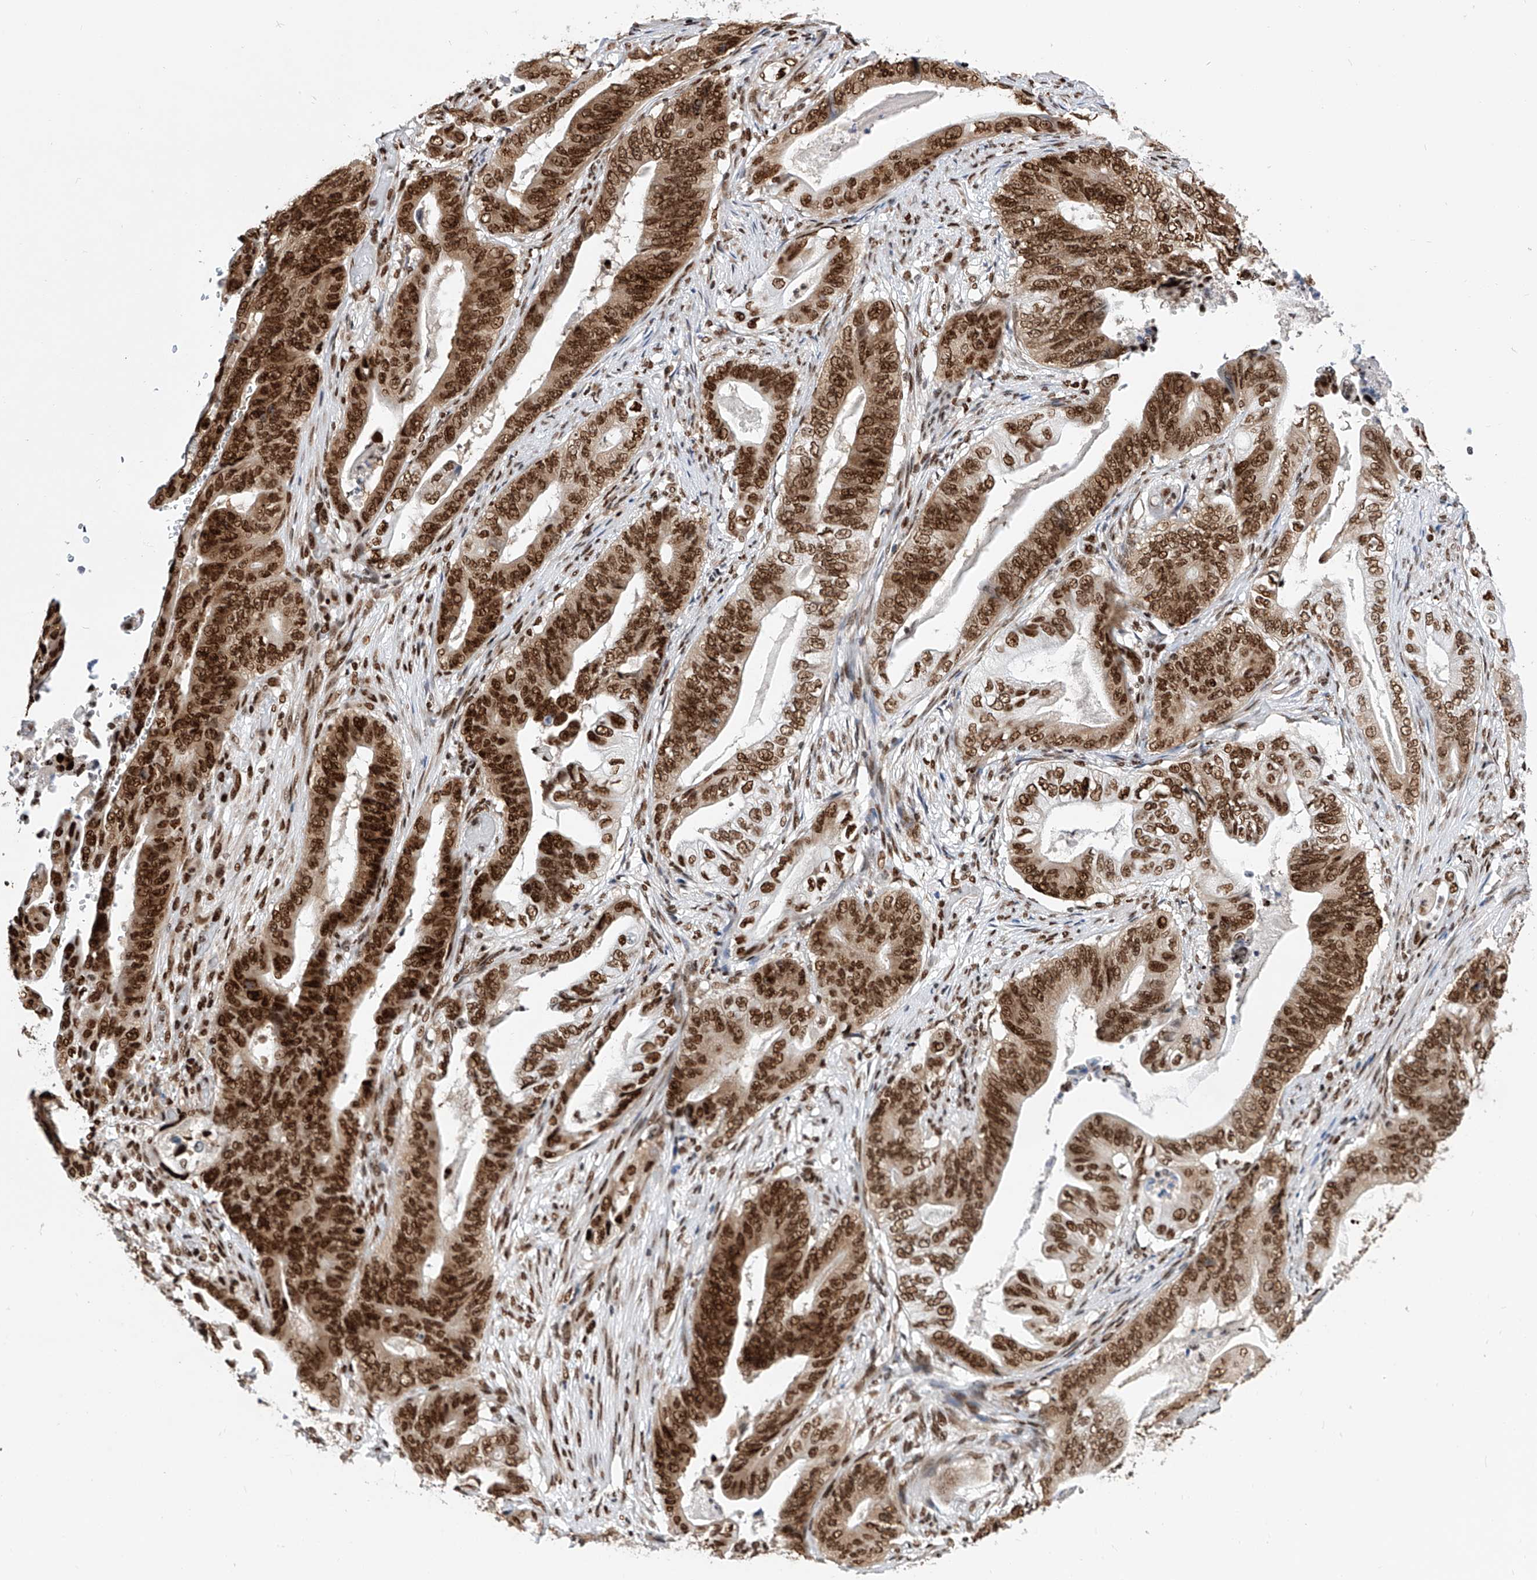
{"staining": {"intensity": "strong", "quantity": ">75%", "location": "nuclear"}, "tissue": "stomach cancer", "cell_type": "Tumor cells", "image_type": "cancer", "snomed": [{"axis": "morphology", "description": "Adenocarcinoma, NOS"}, {"axis": "topography", "description": "Stomach"}], "caption": "This photomicrograph demonstrates stomach cancer stained with immunohistochemistry (IHC) to label a protein in brown. The nuclear of tumor cells show strong positivity for the protein. Nuclei are counter-stained blue.", "gene": "SRSF6", "patient": {"sex": "female", "age": 73}}